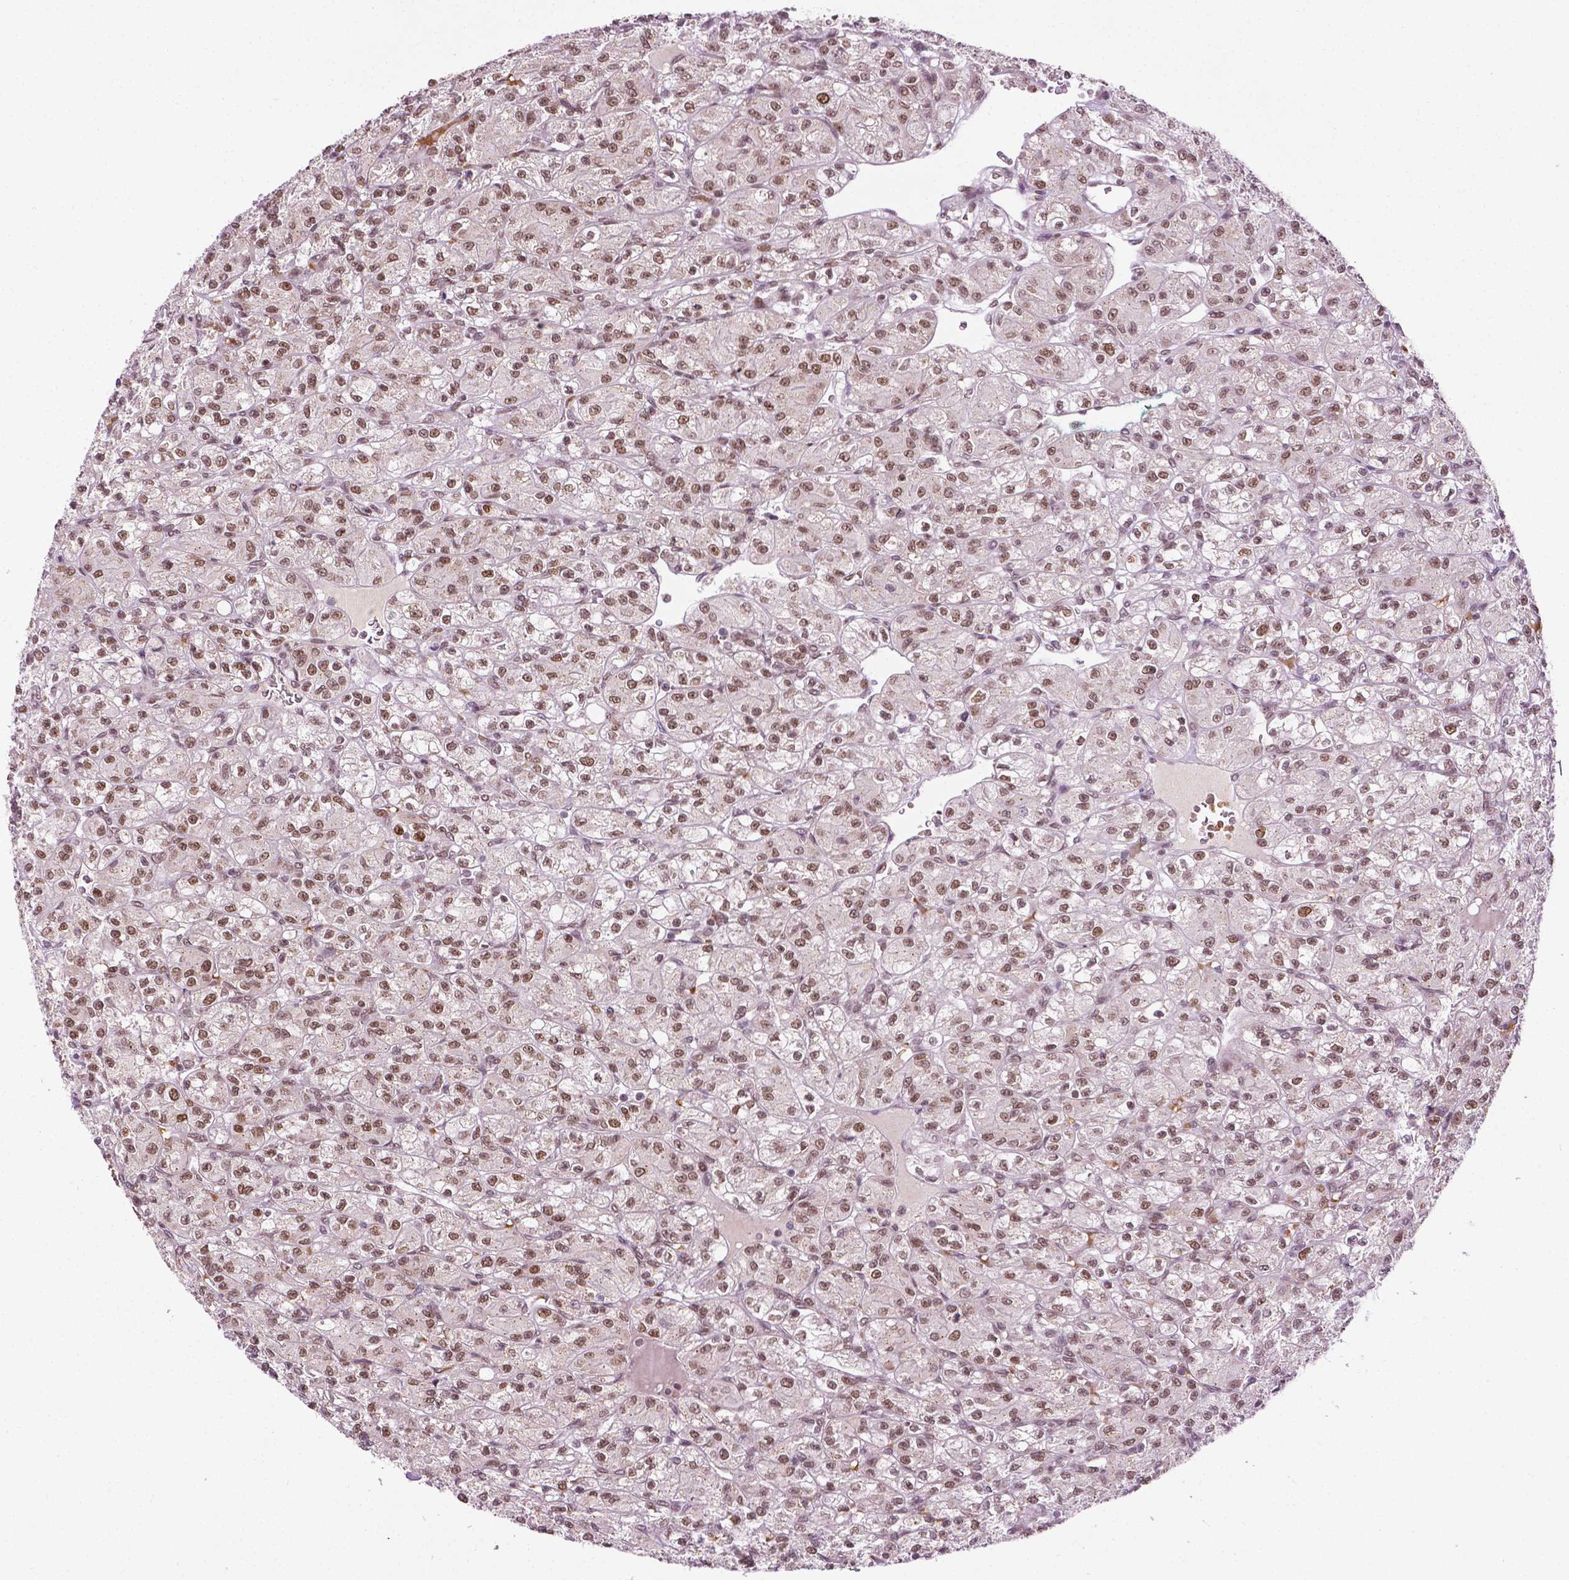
{"staining": {"intensity": "moderate", "quantity": ">75%", "location": "nuclear"}, "tissue": "renal cancer", "cell_type": "Tumor cells", "image_type": "cancer", "snomed": [{"axis": "morphology", "description": "Adenocarcinoma, NOS"}, {"axis": "topography", "description": "Kidney"}], "caption": "A histopathology image of adenocarcinoma (renal) stained for a protein demonstrates moderate nuclear brown staining in tumor cells.", "gene": "ZNF41", "patient": {"sex": "female", "age": 70}}